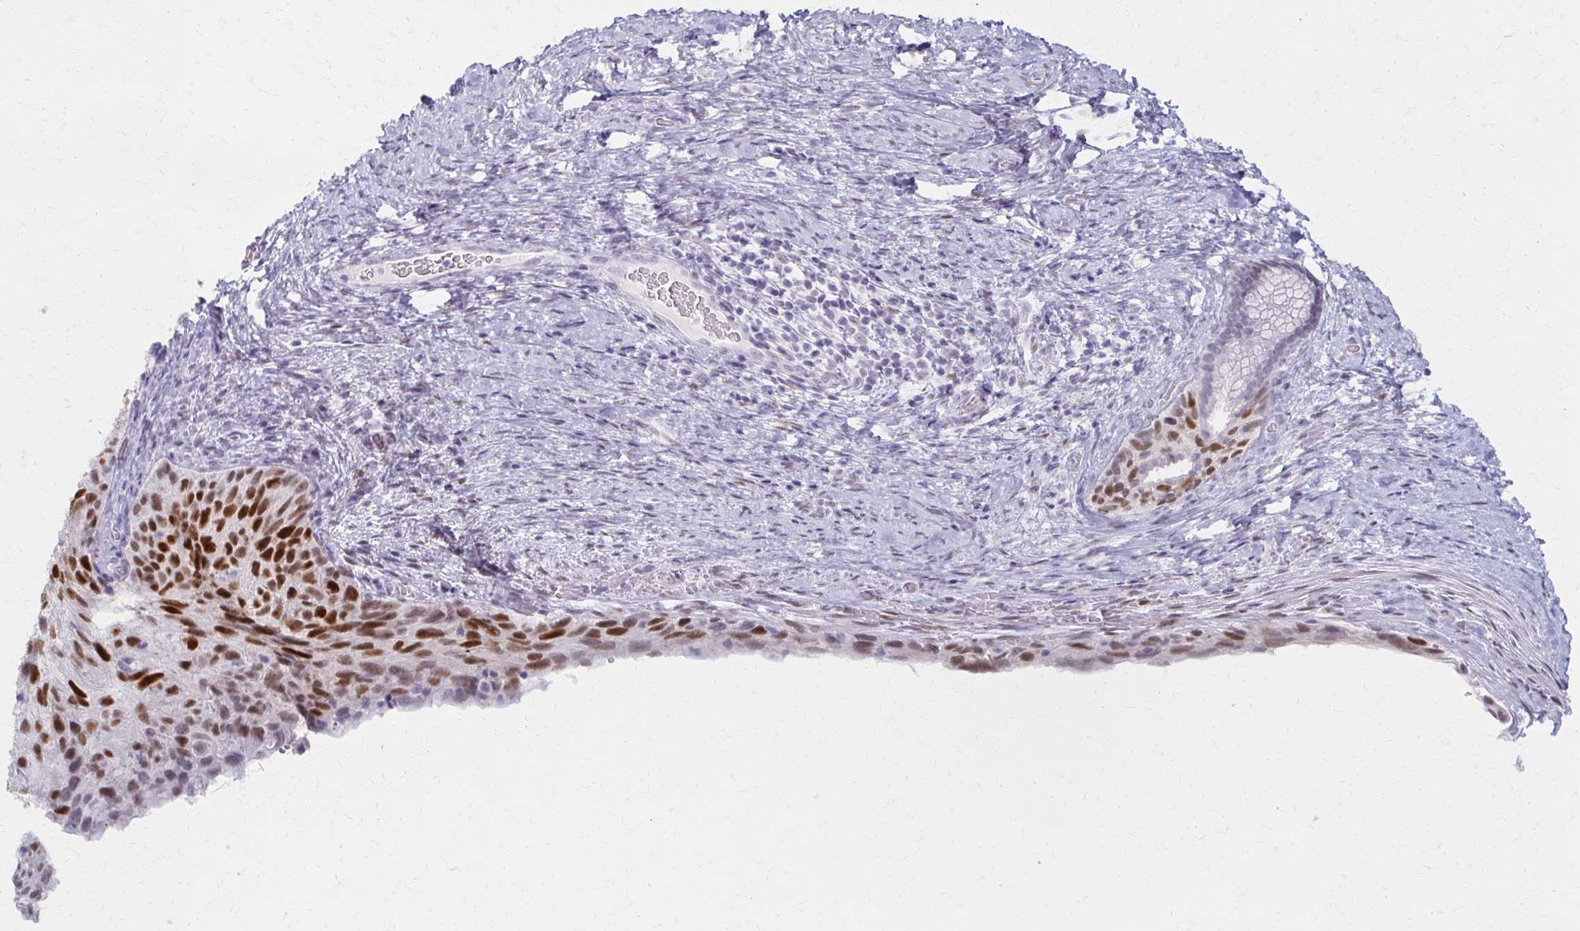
{"staining": {"intensity": "strong", "quantity": "25%-75%", "location": "nuclear"}, "tissue": "cervical cancer", "cell_type": "Tumor cells", "image_type": "cancer", "snomed": [{"axis": "morphology", "description": "Squamous cell carcinoma, NOS"}, {"axis": "topography", "description": "Cervix"}], "caption": "Protein expression analysis of human cervical cancer (squamous cell carcinoma) reveals strong nuclear positivity in approximately 25%-75% of tumor cells.", "gene": "MORC4", "patient": {"sex": "female", "age": 80}}